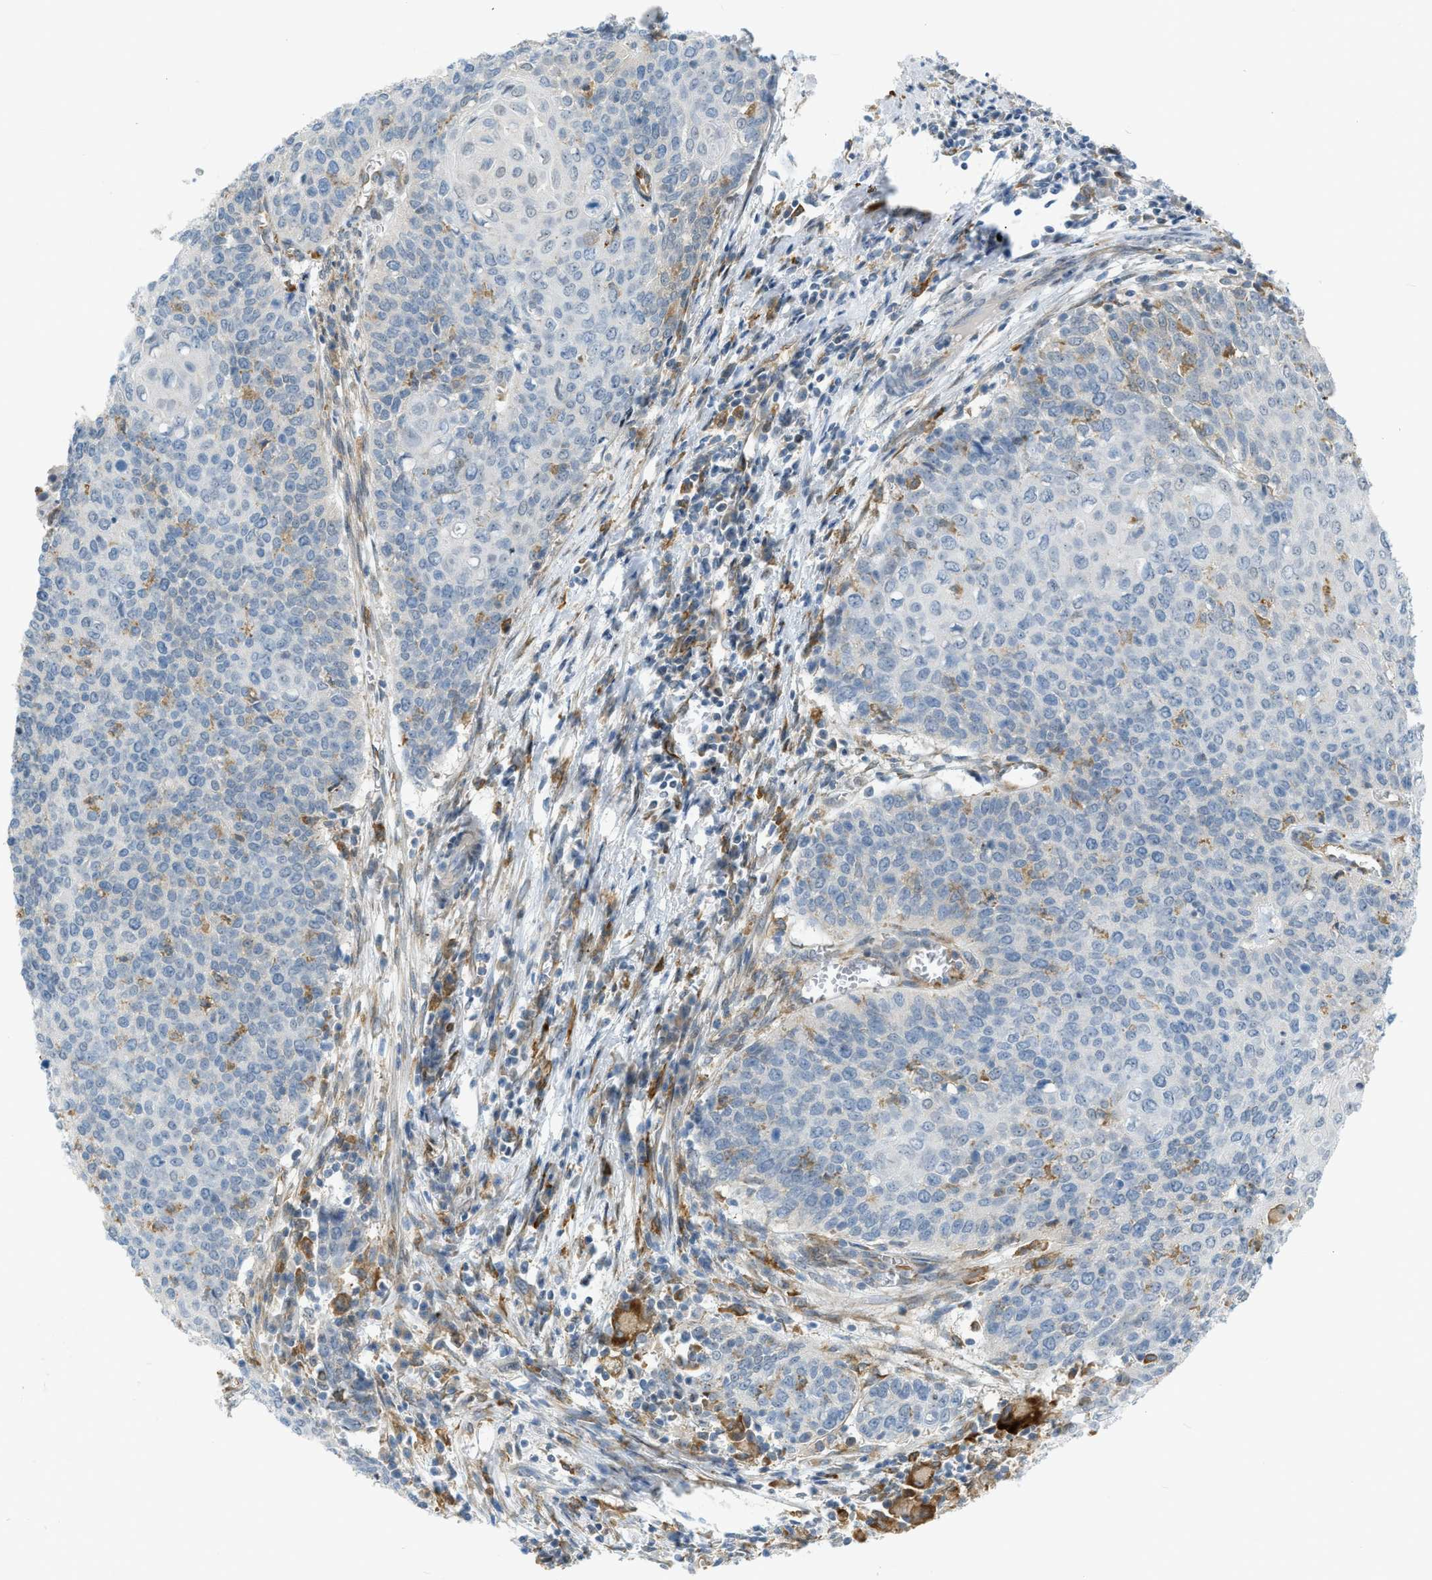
{"staining": {"intensity": "negative", "quantity": "none", "location": "none"}, "tissue": "cervical cancer", "cell_type": "Tumor cells", "image_type": "cancer", "snomed": [{"axis": "morphology", "description": "Squamous cell carcinoma, NOS"}, {"axis": "topography", "description": "Cervix"}], "caption": "Tumor cells are negative for brown protein staining in cervical squamous cell carcinoma.", "gene": "ZNF408", "patient": {"sex": "female", "age": 39}}